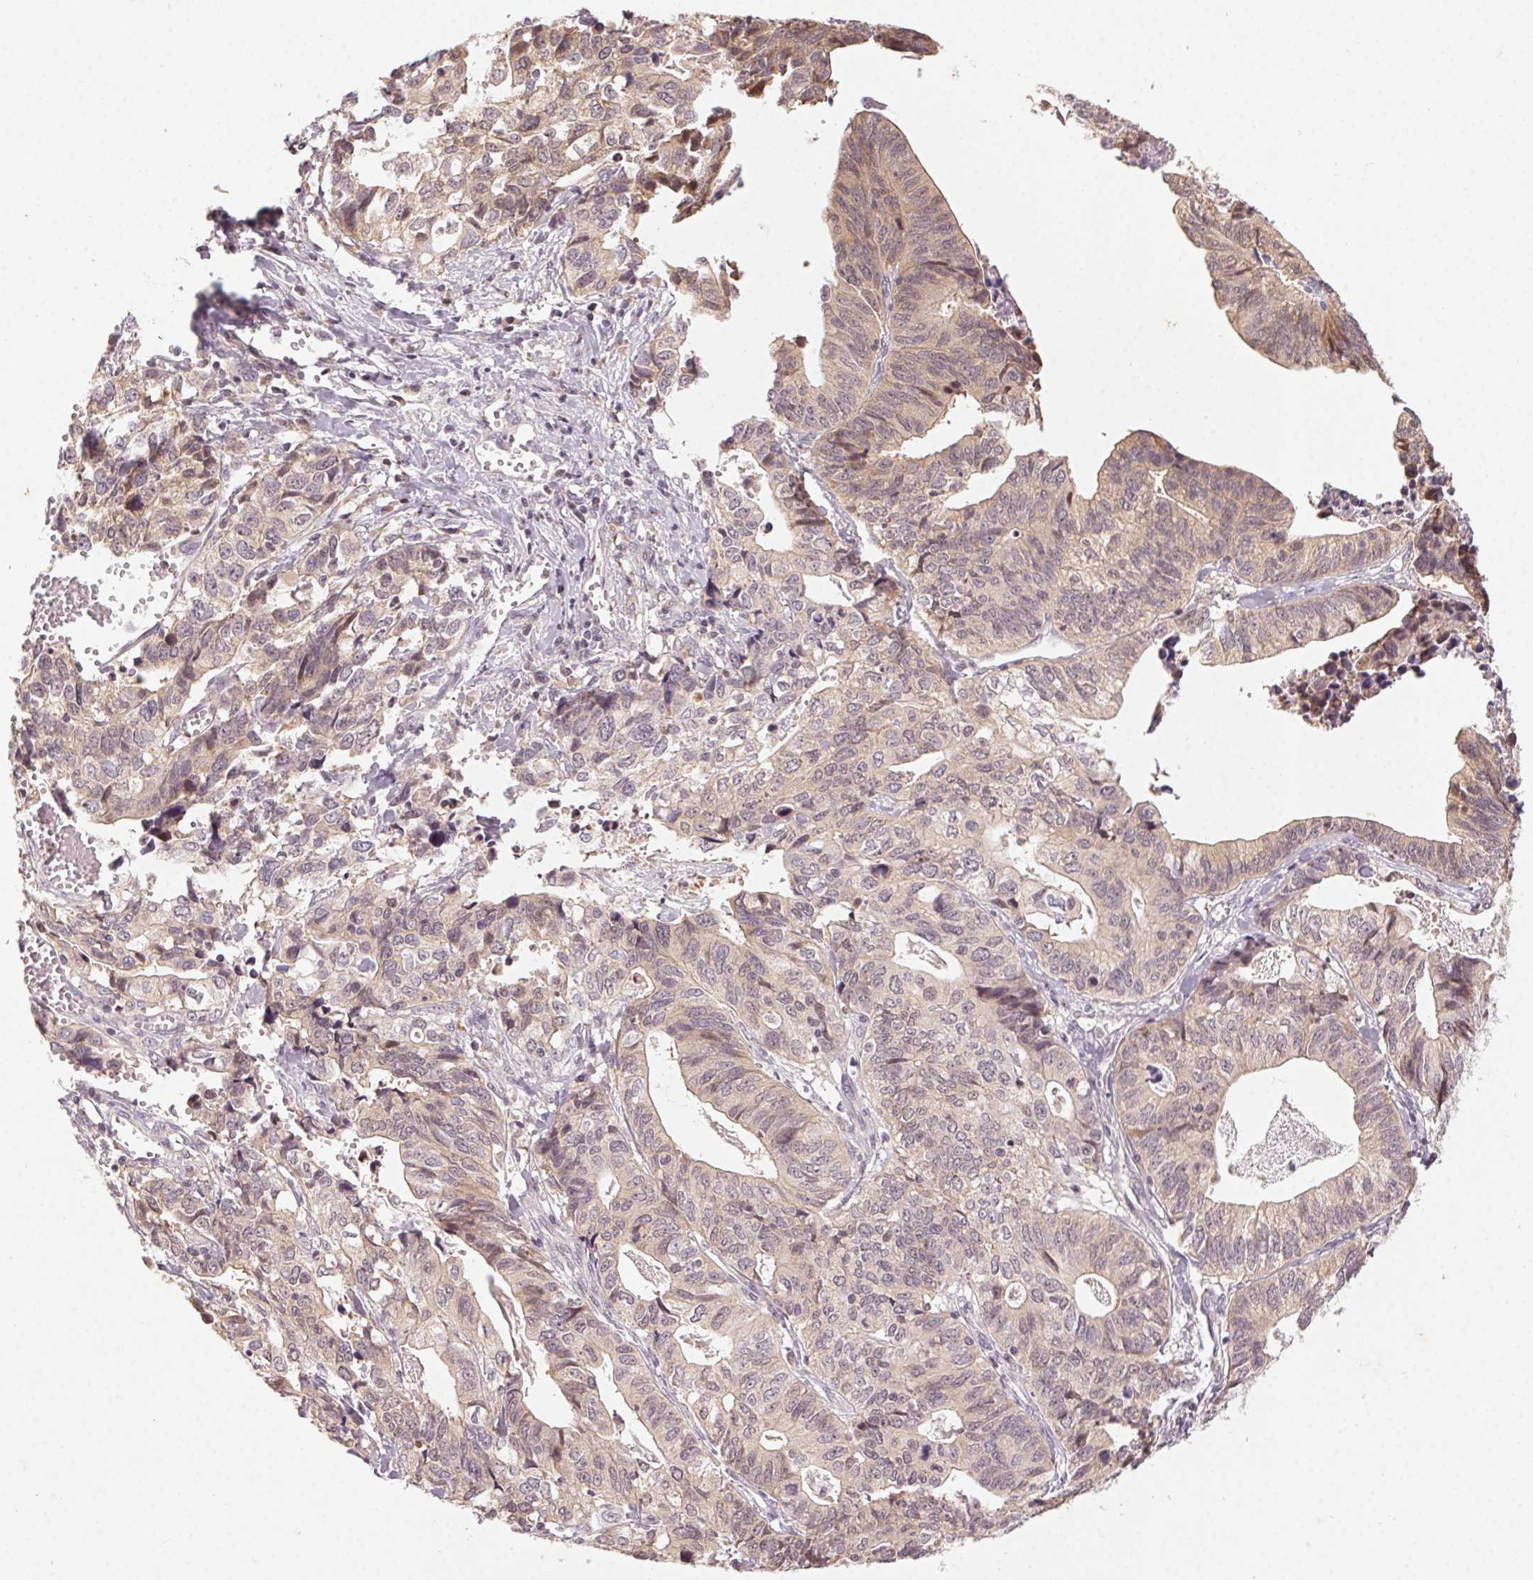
{"staining": {"intensity": "weak", "quantity": ">75%", "location": "cytoplasmic/membranous"}, "tissue": "stomach cancer", "cell_type": "Tumor cells", "image_type": "cancer", "snomed": [{"axis": "morphology", "description": "Adenocarcinoma, NOS"}, {"axis": "topography", "description": "Stomach, upper"}], "caption": "A brown stain labels weak cytoplasmic/membranous positivity of a protein in stomach cancer tumor cells.", "gene": "NCOA4", "patient": {"sex": "female", "age": 67}}